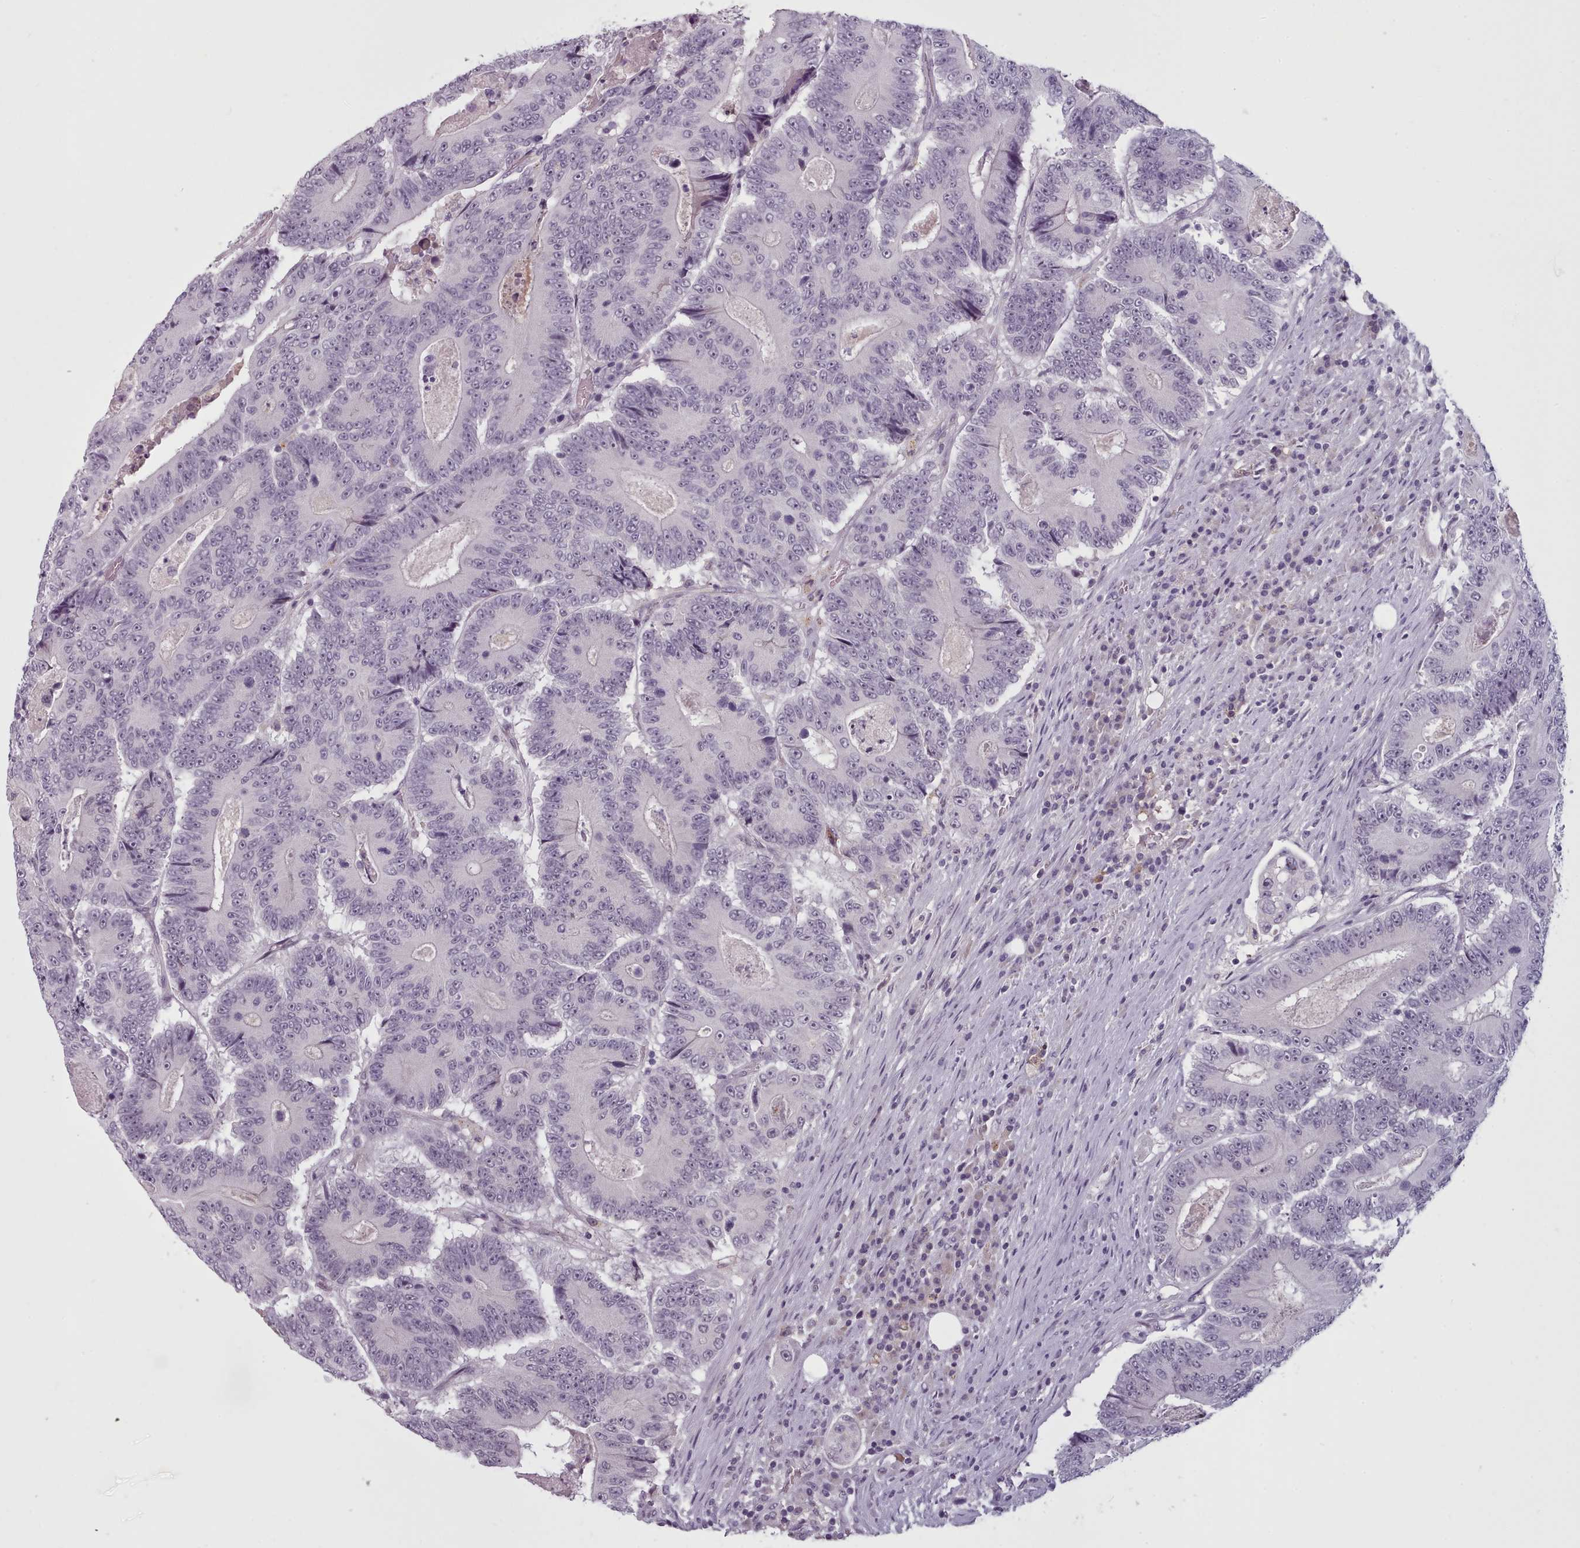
{"staining": {"intensity": "negative", "quantity": "none", "location": "none"}, "tissue": "colorectal cancer", "cell_type": "Tumor cells", "image_type": "cancer", "snomed": [{"axis": "morphology", "description": "Adenocarcinoma, NOS"}, {"axis": "topography", "description": "Colon"}], "caption": "An image of human colorectal adenocarcinoma is negative for staining in tumor cells. (DAB (3,3'-diaminobenzidine) immunohistochemistry (IHC) with hematoxylin counter stain).", "gene": "PBX4", "patient": {"sex": "male", "age": 83}}